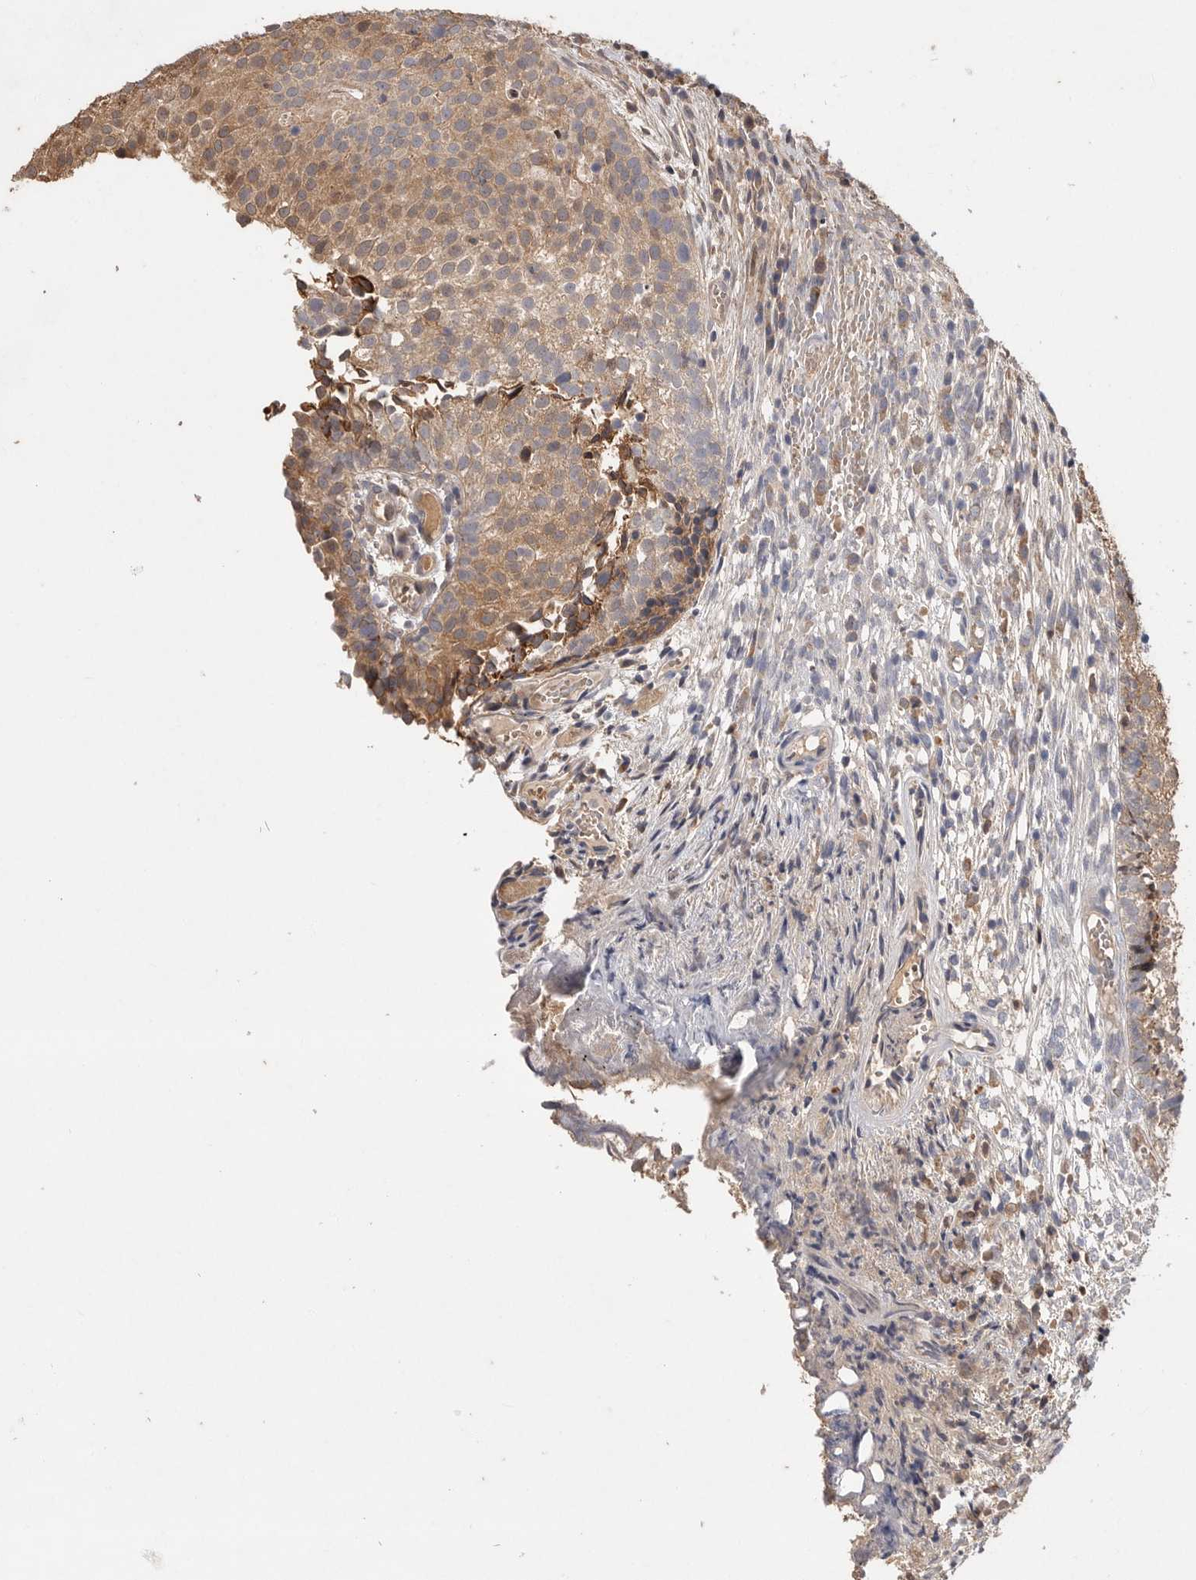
{"staining": {"intensity": "moderate", "quantity": ">75%", "location": "cytoplasmic/membranous,nuclear"}, "tissue": "urothelial cancer", "cell_type": "Tumor cells", "image_type": "cancer", "snomed": [{"axis": "morphology", "description": "Urothelial carcinoma, Low grade"}, {"axis": "topography", "description": "Urinary bladder"}], "caption": "The immunohistochemical stain highlights moderate cytoplasmic/membranous and nuclear expression in tumor cells of urothelial carcinoma (low-grade) tissue.", "gene": "VN1R4", "patient": {"sex": "male", "age": 86}}